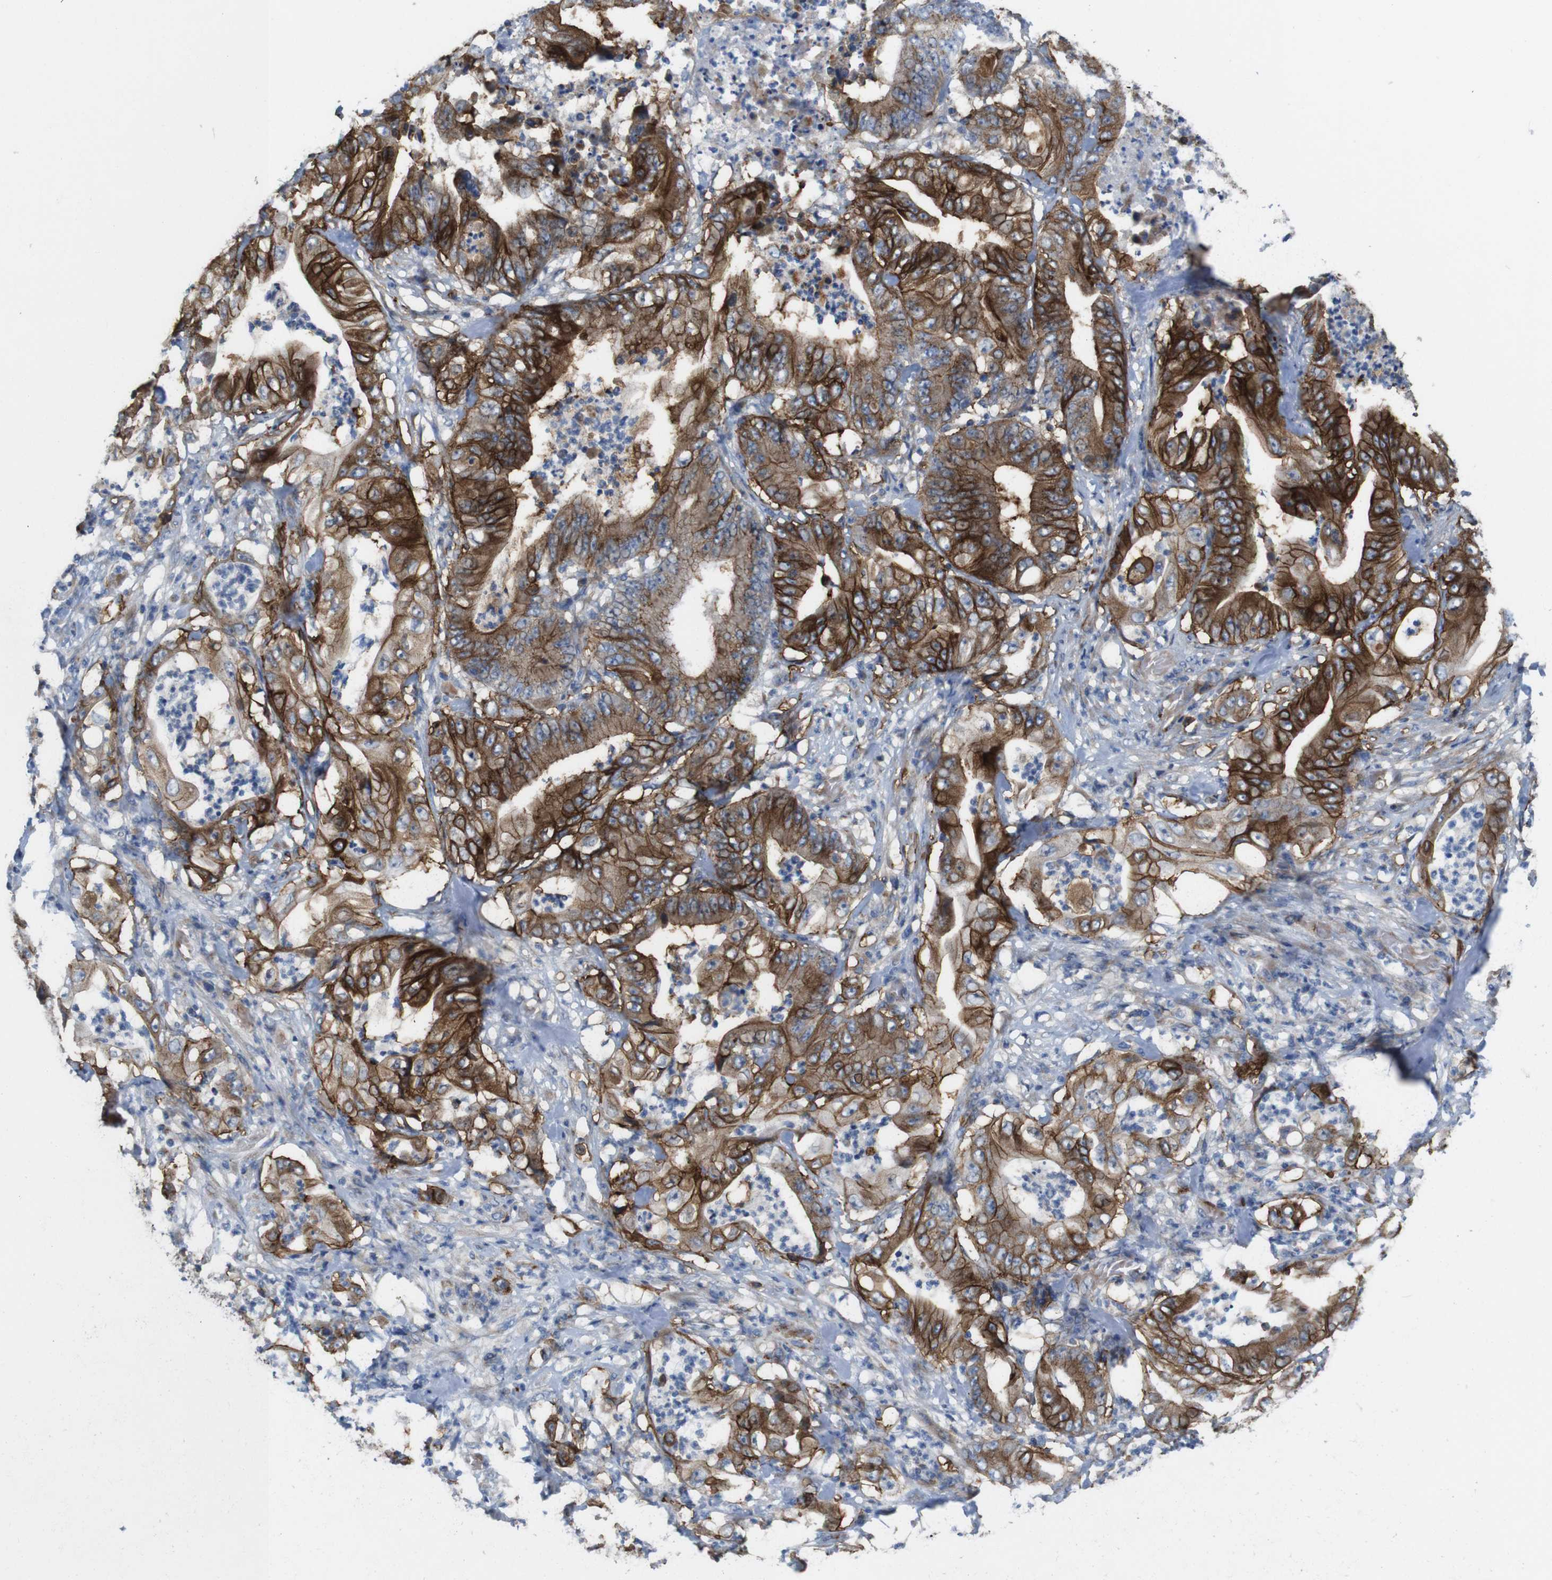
{"staining": {"intensity": "strong", "quantity": "25%-75%", "location": "cytoplasmic/membranous"}, "tissue": "stomach cancer", "cell_type": "Tumor cells", "image_type": "cancer", "snomed": [{"axis": "morphology", "description": "Adenocarcinoma, NOS"}, {"axis": "topography", "description": "Stomach"}], "caption": "The immunohistochemical stain shows strong cytoplasmic/membranous positivity in tumor cells of adenocarcinoma (stomach) tissue. The staining was performed using DAB (3,3'-diaminobenzidine) to visualize the protein expression in brown, while the nuclei were stained in blue with hematoxylin (Magnification: 20x).", "gene": "EFCAB14", "patient": {"sex": "female", "age": 73}}